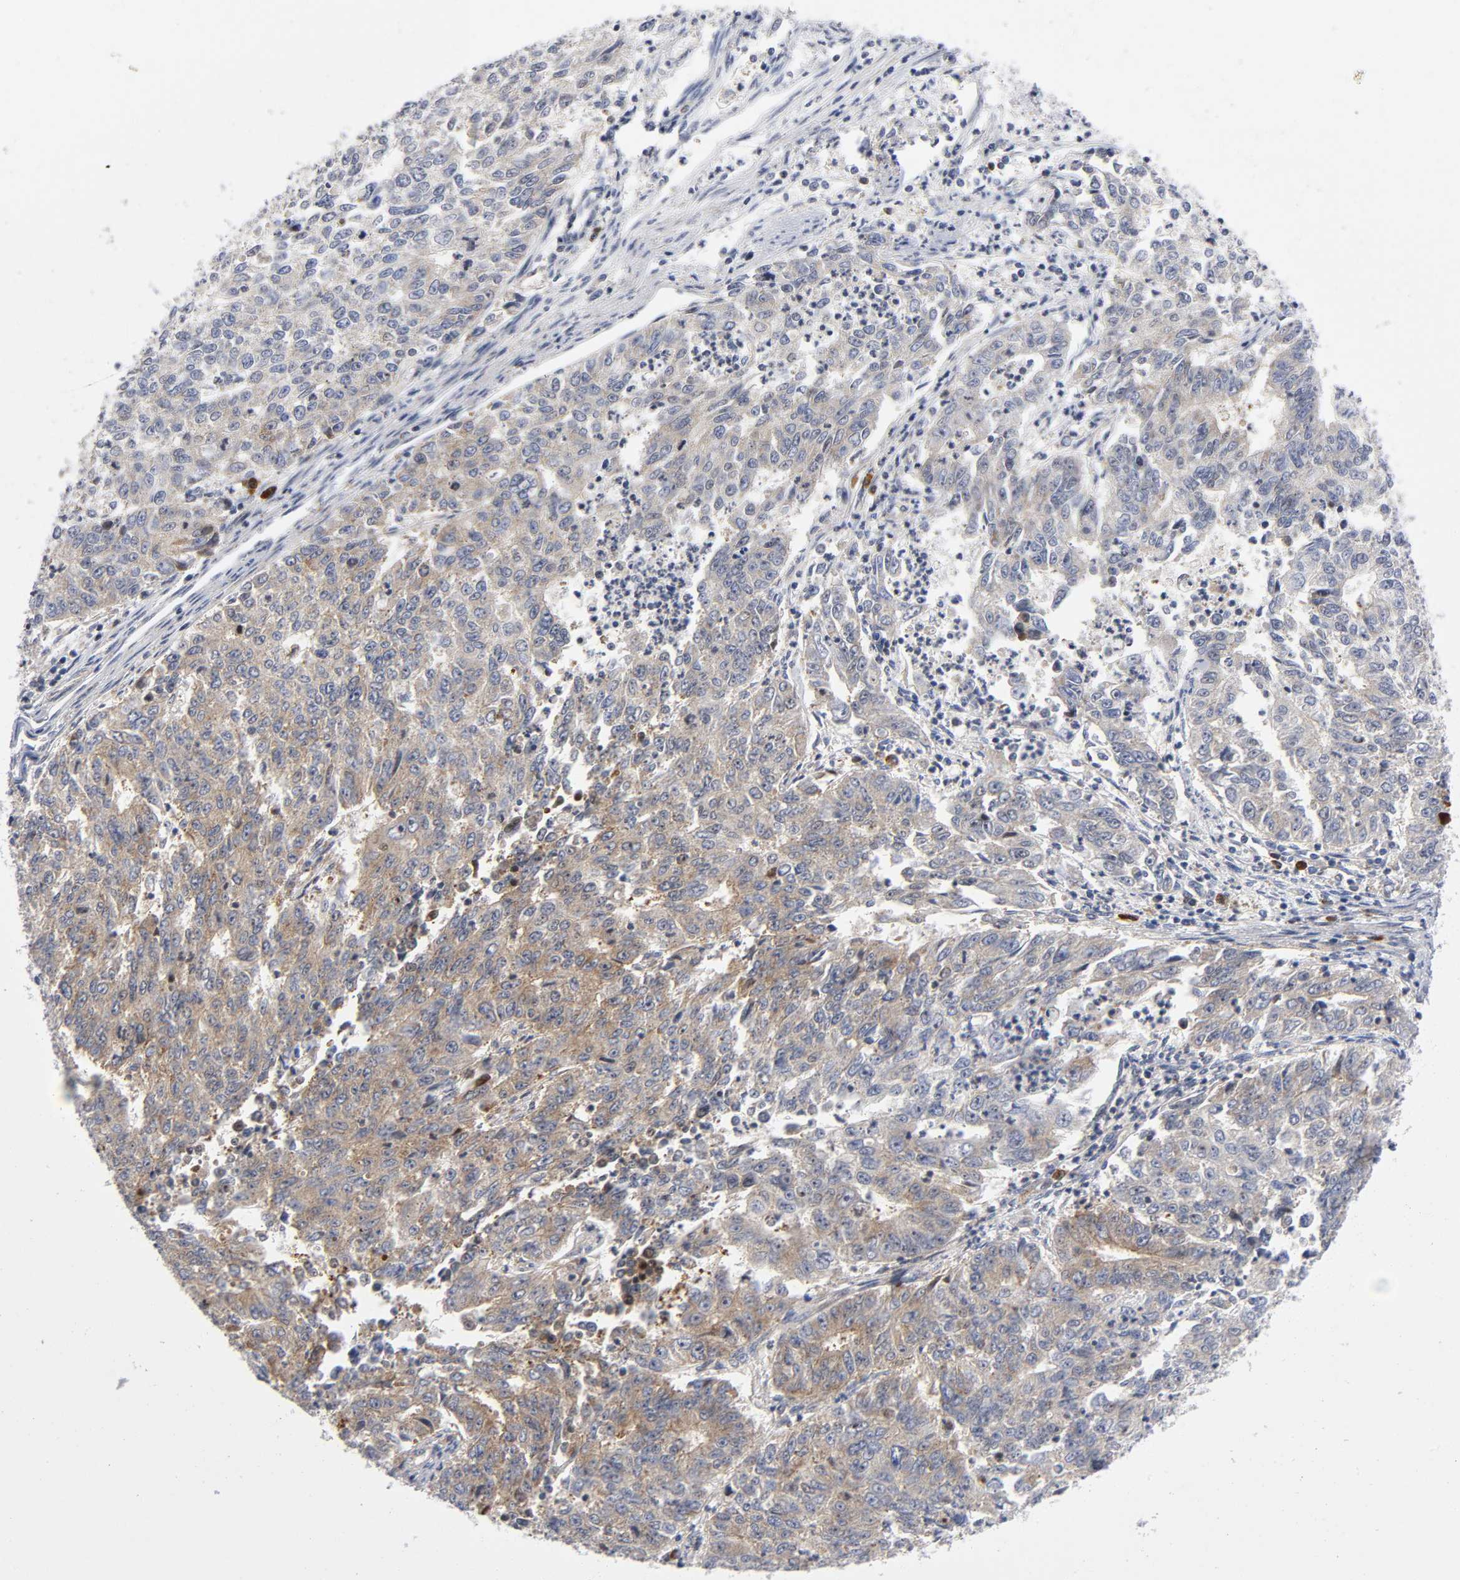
{"staining": {"intensity": "moderate", "quantity": ">75%", "location": "cytoplasmic/membranous"}, "tissue": "endometrial cancer", "cell_type": "Tumor cells", "image_type": "cancer", "snomed": [{"axis": "morphology", "description": "Adenocarcinoma, NOS"}, {"axis": "topography", "description": "Endometrium"}], "caption": "Protein expression by IHC shows moderate cytoplasmic/membranous positivity in about >75% of tumor cells in endometrial cancer (adenocarcinoma). Ihc stains the protein of interest in brown and the nuclei are stained blue.", "gene": "EIF5", "patient": {"sex": "female", "age": 42}}